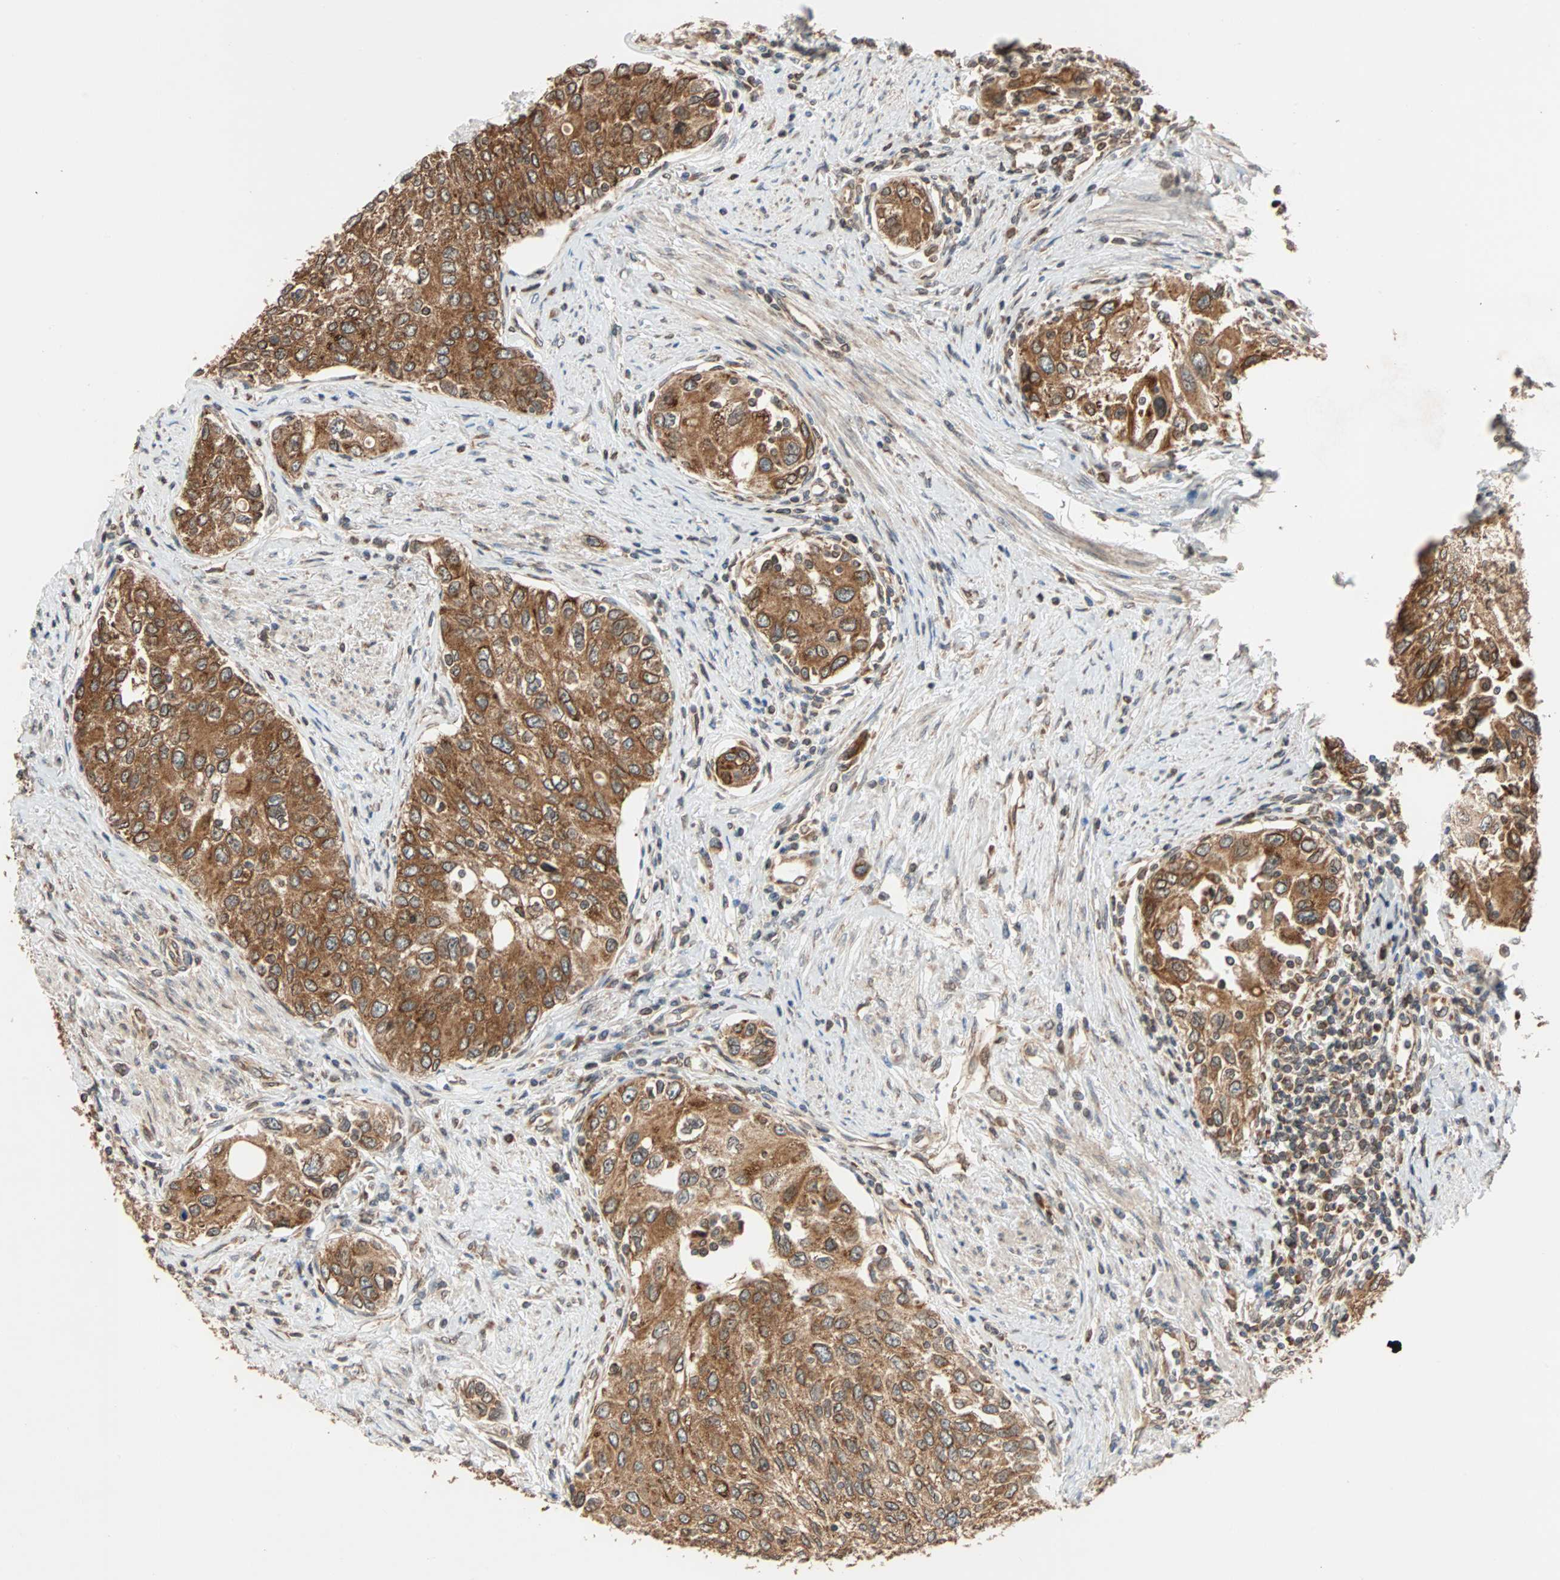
{"staining": {"intensity": "strong", "quantity": ">75%", "location": "cytoplasmic/membranous"}, "tissue": "urothelial cancer", "cell_type": "Tumor cells", "image_type": "cancer", "snomed": [{"axis": "morphology", "description": "Urothelial carcinoma, High grade"}, {"axis": "topography", "description": "Urinary bladder"}], "caption": "Strong cytoplasmic/membranous expression for a protein is appreciated in approximately >75% of tumor cells of urothelial cancer using immunohistochemistry (IHC).", "gene": "AUP1", "patient": {"sex": "female", "age": 56}}